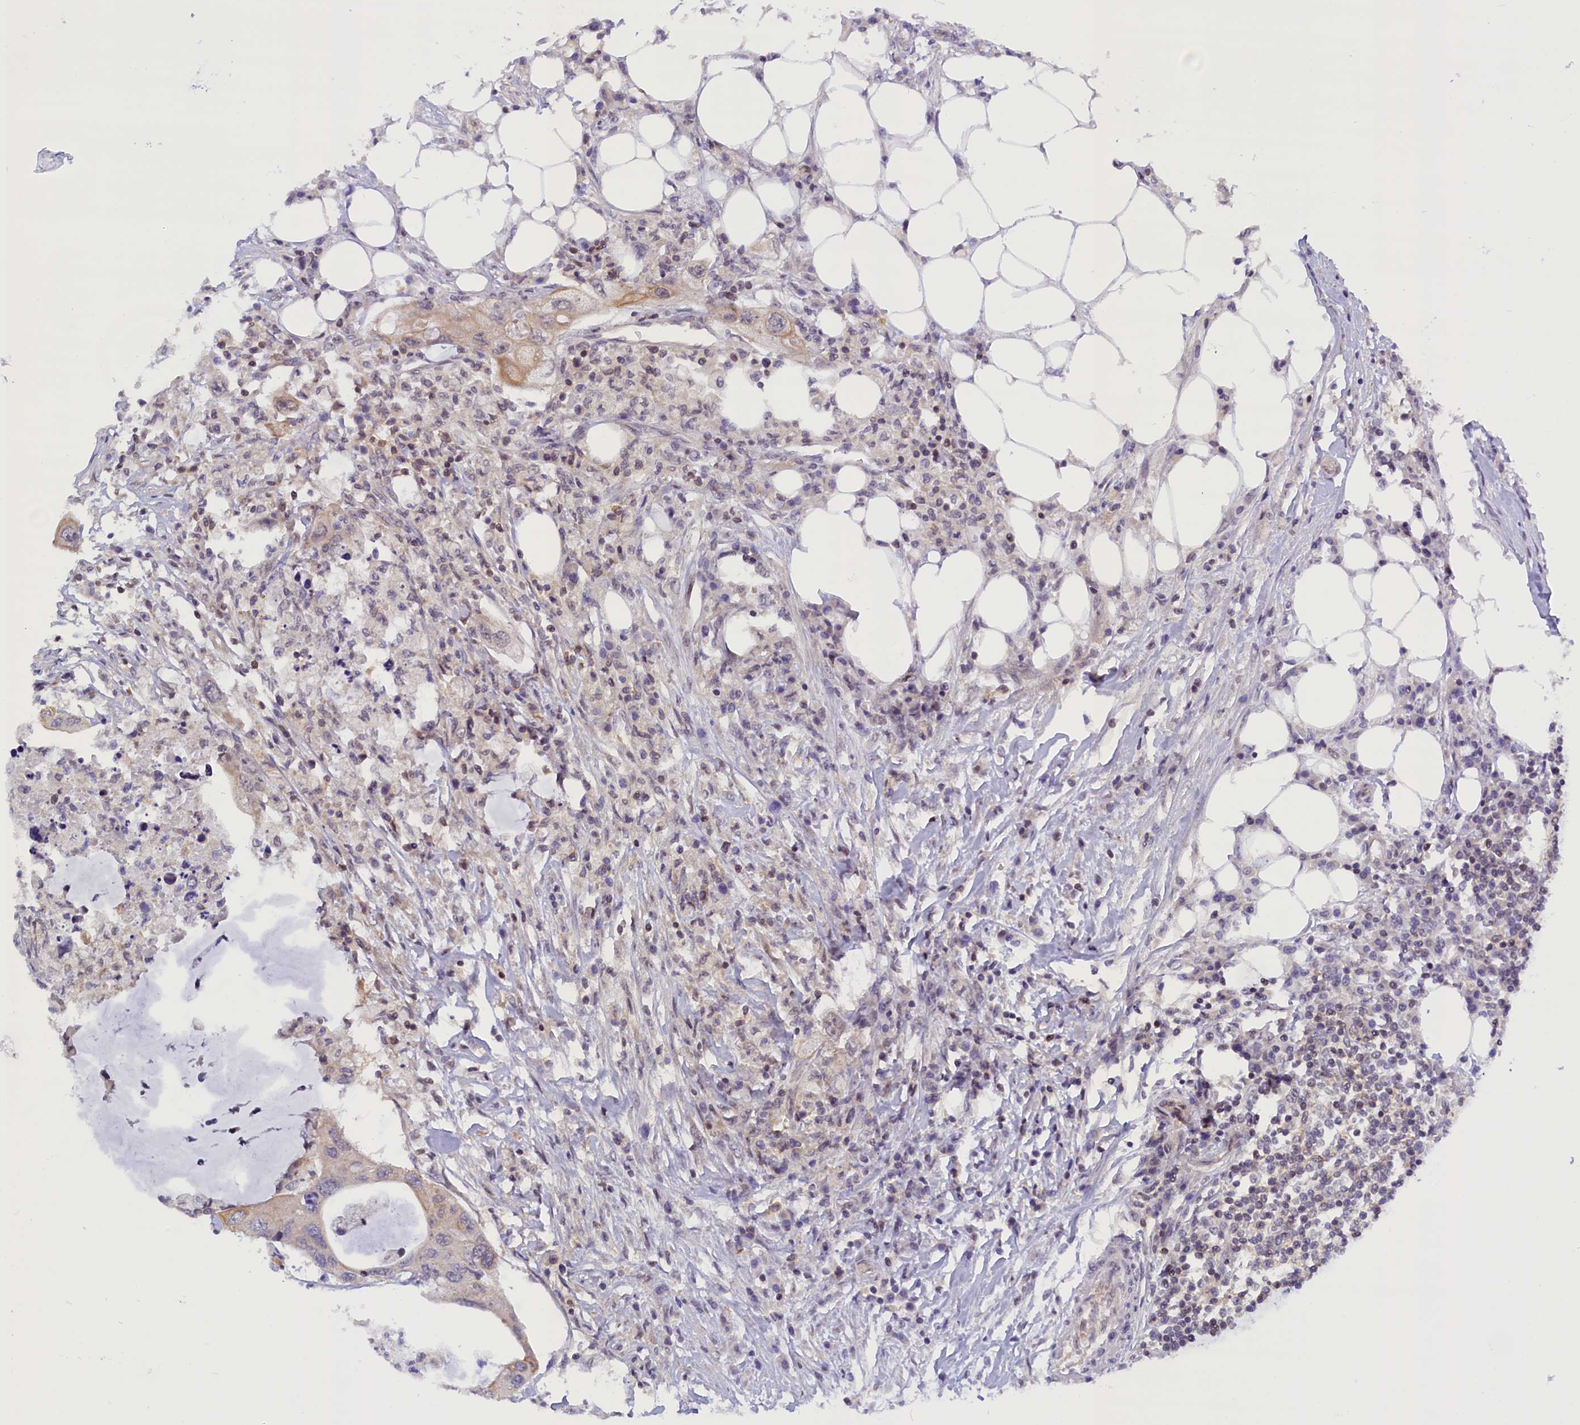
{"staining": {"intensity": "negative", "quantity": "none", "location": "none"}, "tissue": "colorectal cancer", "cell_type": "Tumor cells", "image_type": "cancer", "snomed": [{"axis": "morphology", "description": "Adenocarcinoma, NOS"}, {"axis": "topography", "description": "Colon"}], "caption": "Tumor cells show no significant staining in colorectal cancer (adenocarcinoma).", "gene": "TBCB", "patient": {"sex": "male", "age": 71}}